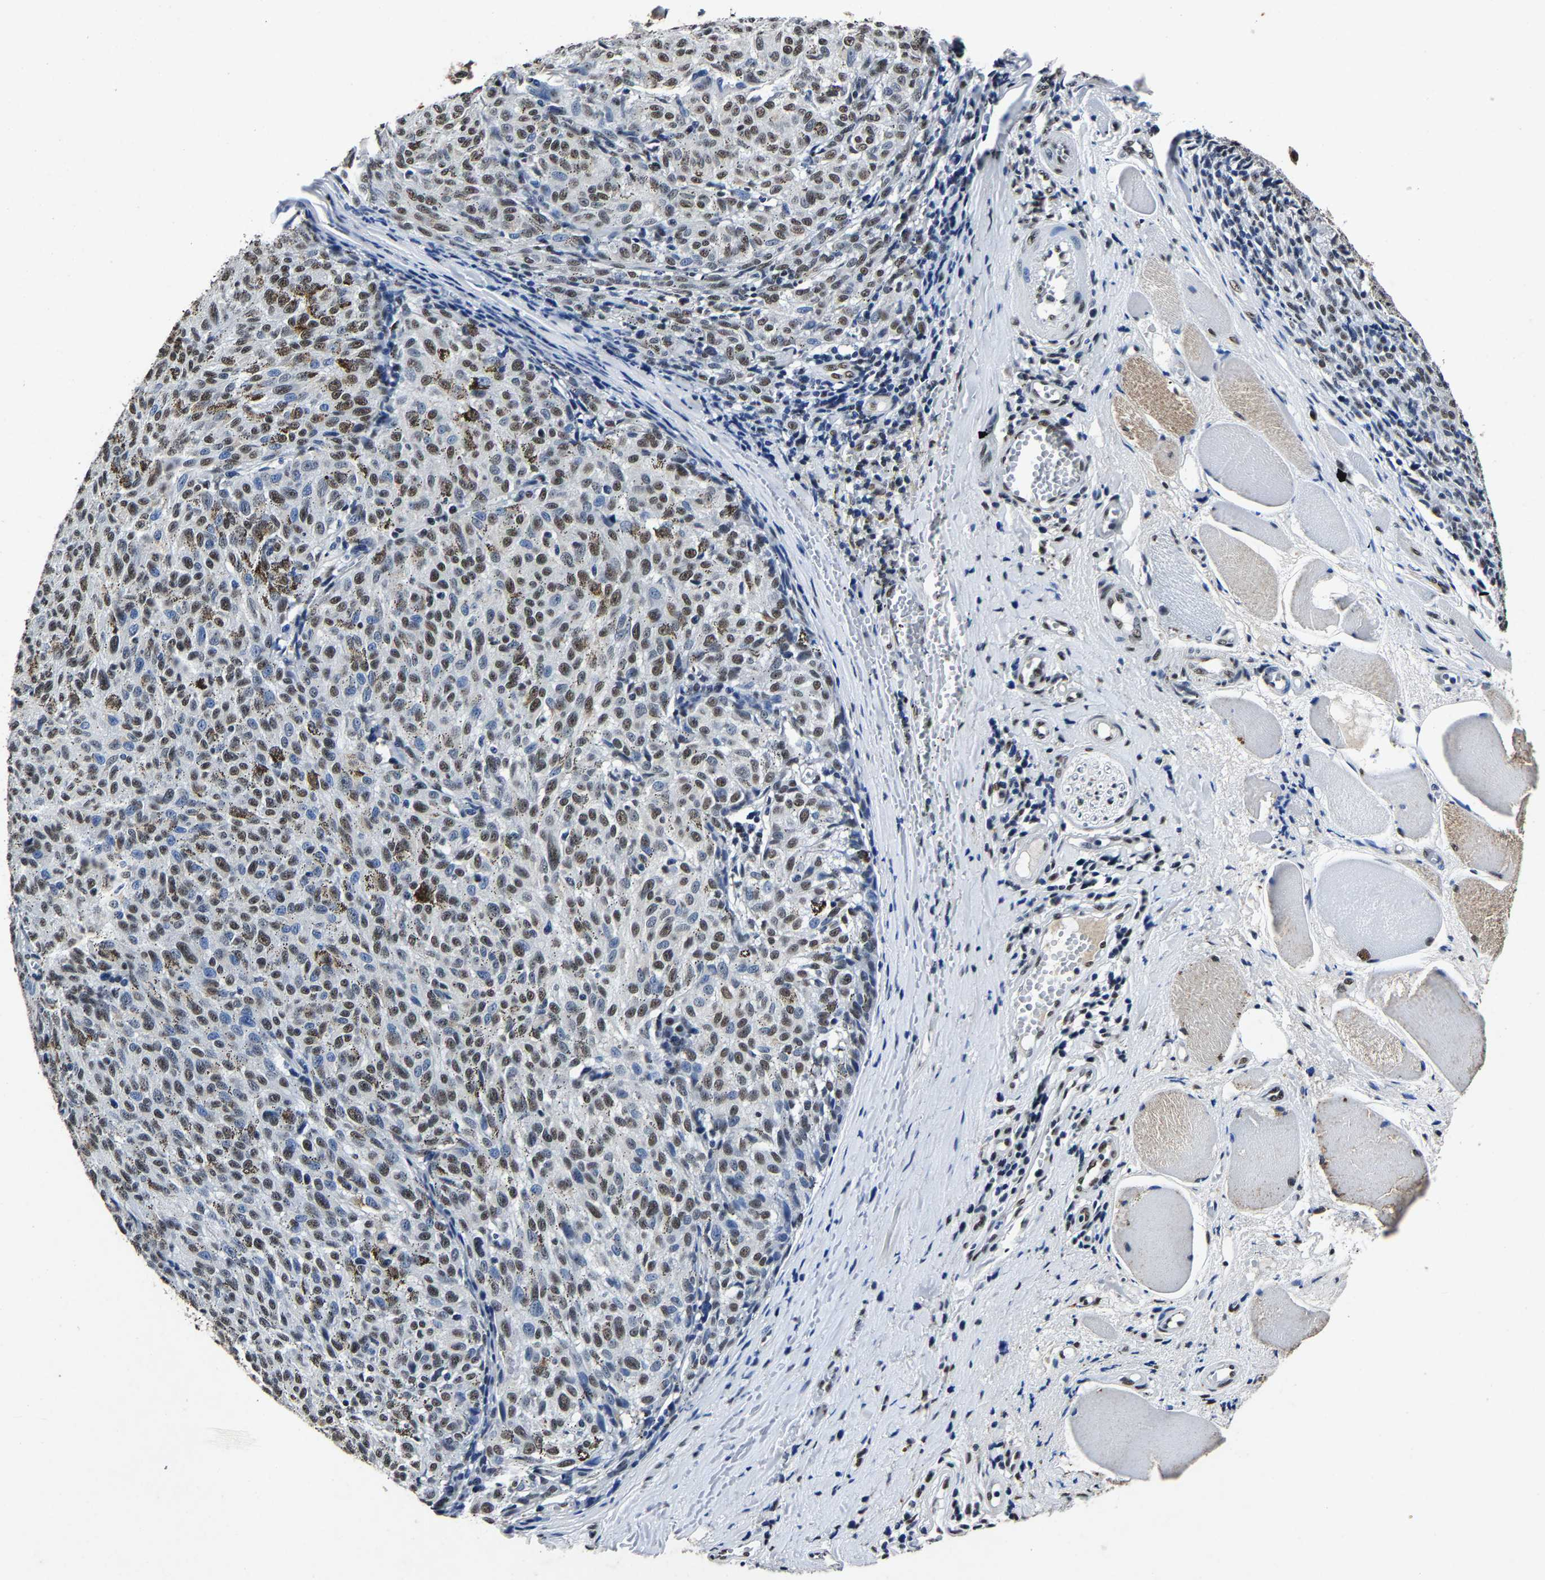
{"staining": {"intensity": "moderate", "quantity": "25%-75%", "location": "nuclear"}, "tissue": "melanoma", "cell_type": "Tumor cells", "image_type": "cancer", "snomed": [{"axis": "morphology", "description": "Malignant melanoma, NOS"}, {"axis": "topography", "description": "Skin"}], "caption": "Immunohistochemical staining of human melanoma exhibits medium levels of moderate nuclear protein staining in approximately 25%-75% of tumor cells.", "gene": "RBM45", "patient": {"sex": "female", "age": 72}}